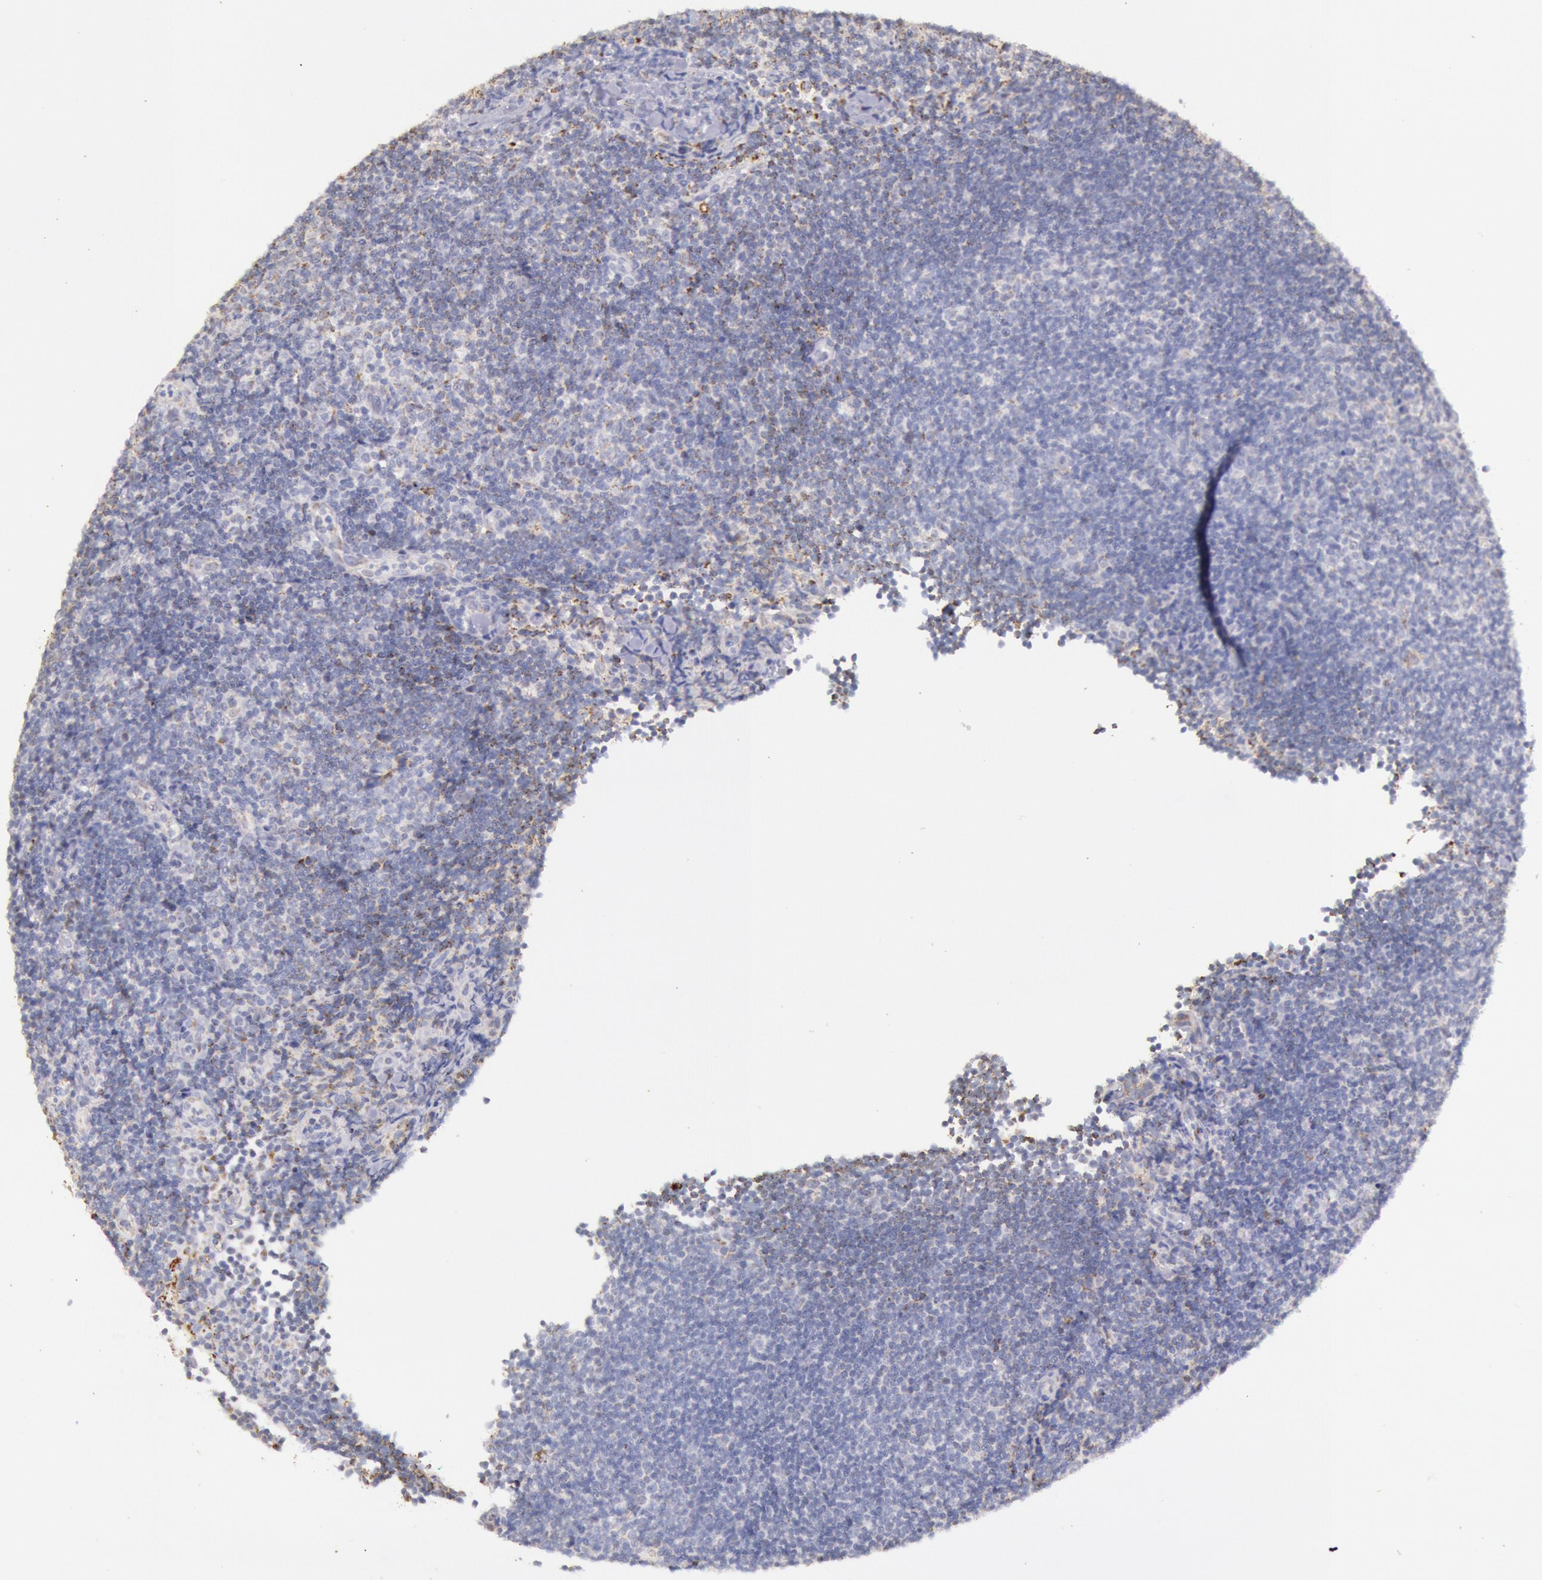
{"staining": {"intensity": "weak", "quantity": "25%-75%", "location": "nuclear"}, "tissue": "lymphoma", "cell_type": "Tumor cells", "image_type": "cancer", "snomed": [{"axis": "morphology", "description": "Malignant lymphoma, non-Hodgkin's type, Low grade"}, {"axis": "topography", "description": "Lymph node"}], "caption": "Immunohistochemistry of human low-grade malignant lymphoma, non-Hodgkin's type demonstrates low levels of weak nuclear expression in approximately 25%-75% of tumor cells. Using DAB (3,3'-diaminobenzidine) (brown) and hematoxylin (blue) stains, captured at high magnification using brightfield microscopy.", "gene": "FRMD6", "patient": {"sex": "male", "age": 49}}